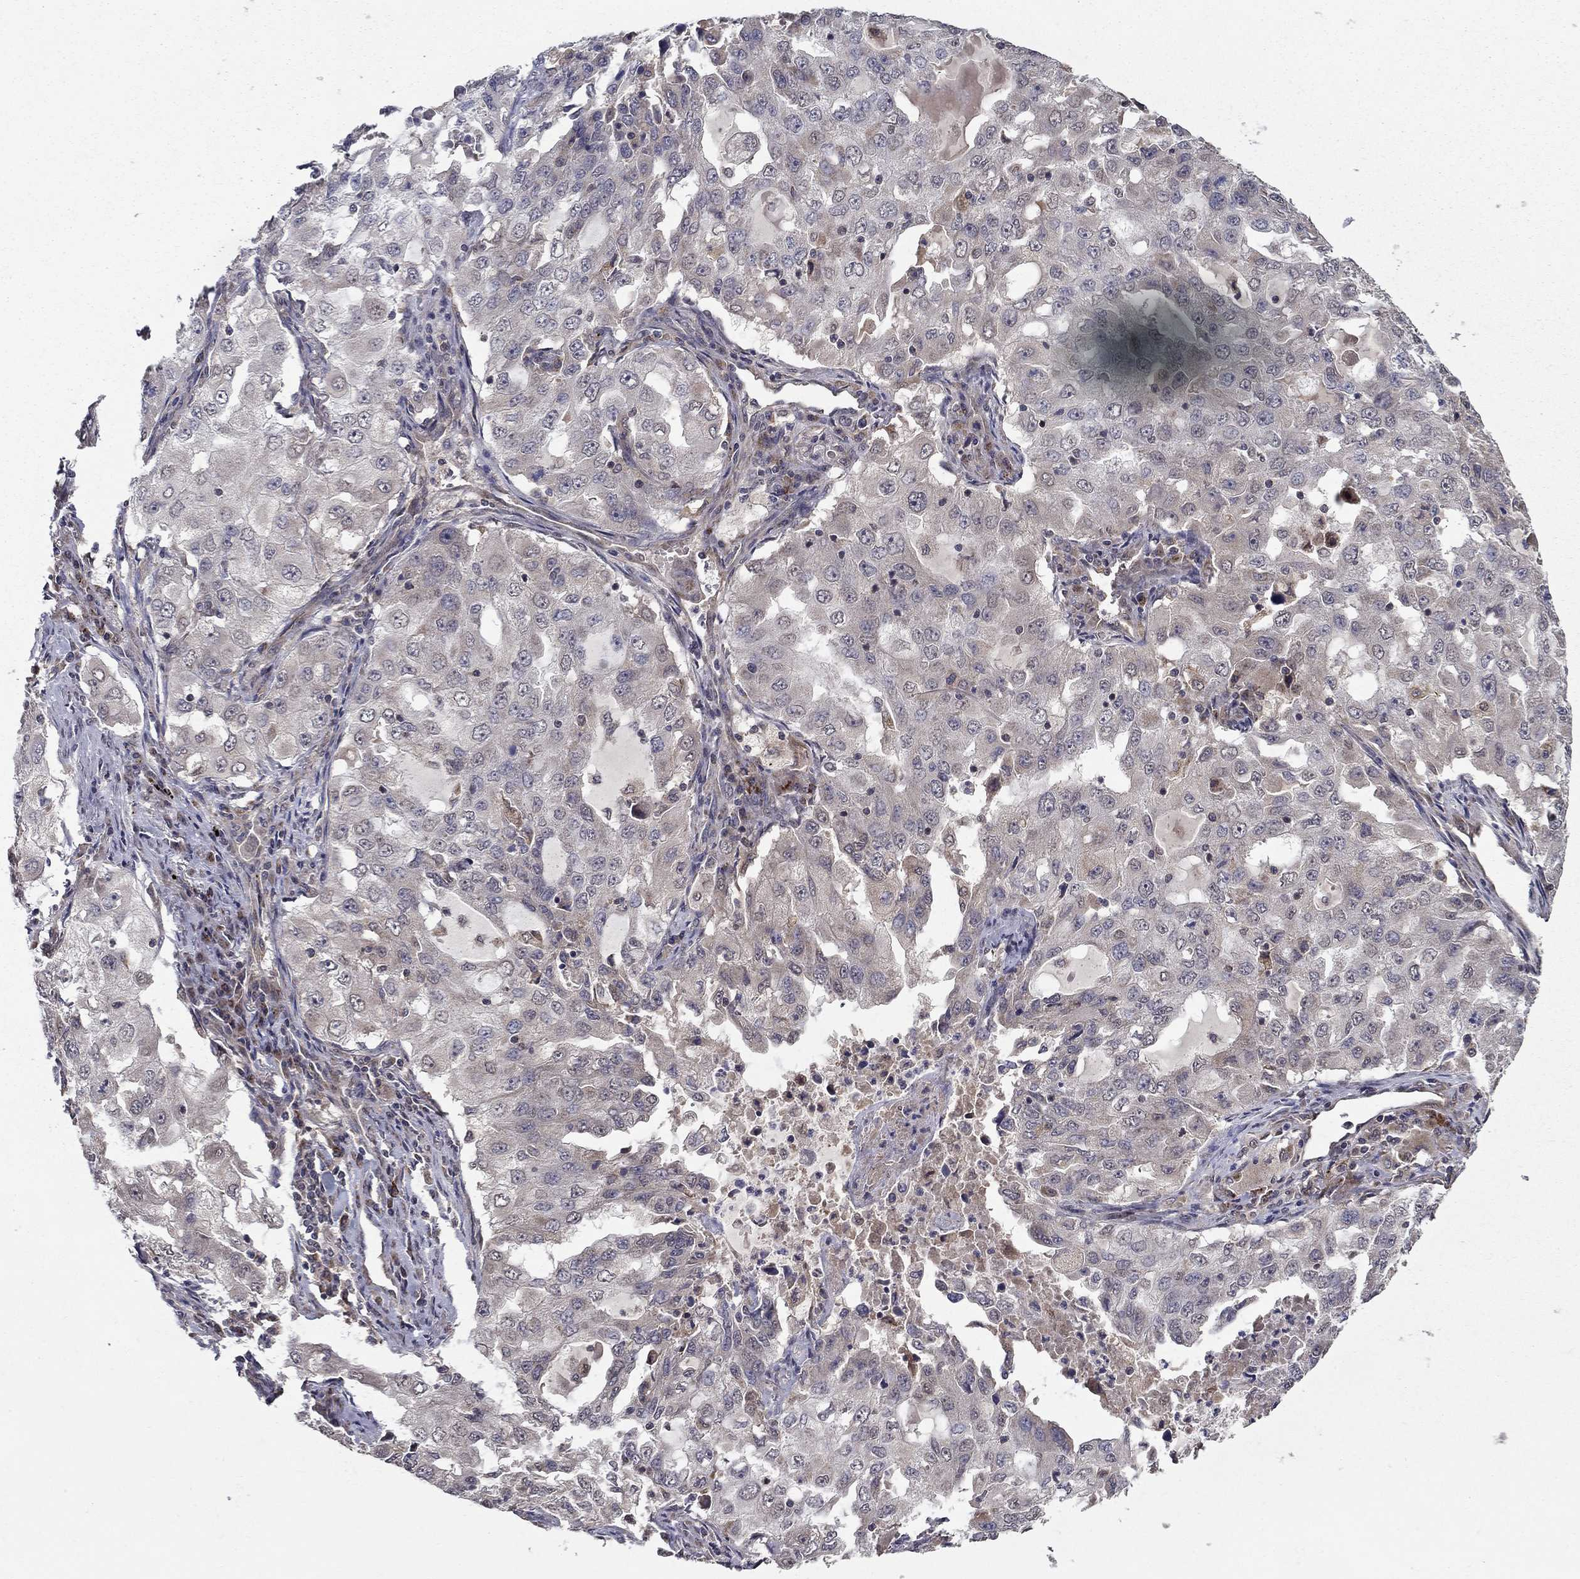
{"staining": {"intensity": "negative", "quantity": "none", "location": "none"}, "tissue": "lung cancer", "cell_type": "Tumor cells", "image_type": "cancer", "snomed": [{"axis": "morphology", "description": "Adenocarcinoma, NOS"}, {"axis": "topography", "description": "Lung"}], "caption": "Tumor cells show no significant expression in lung adenocarcinoma.", "gene": "SLC2A13", "patient": {"sex": "female", "age": 61}}